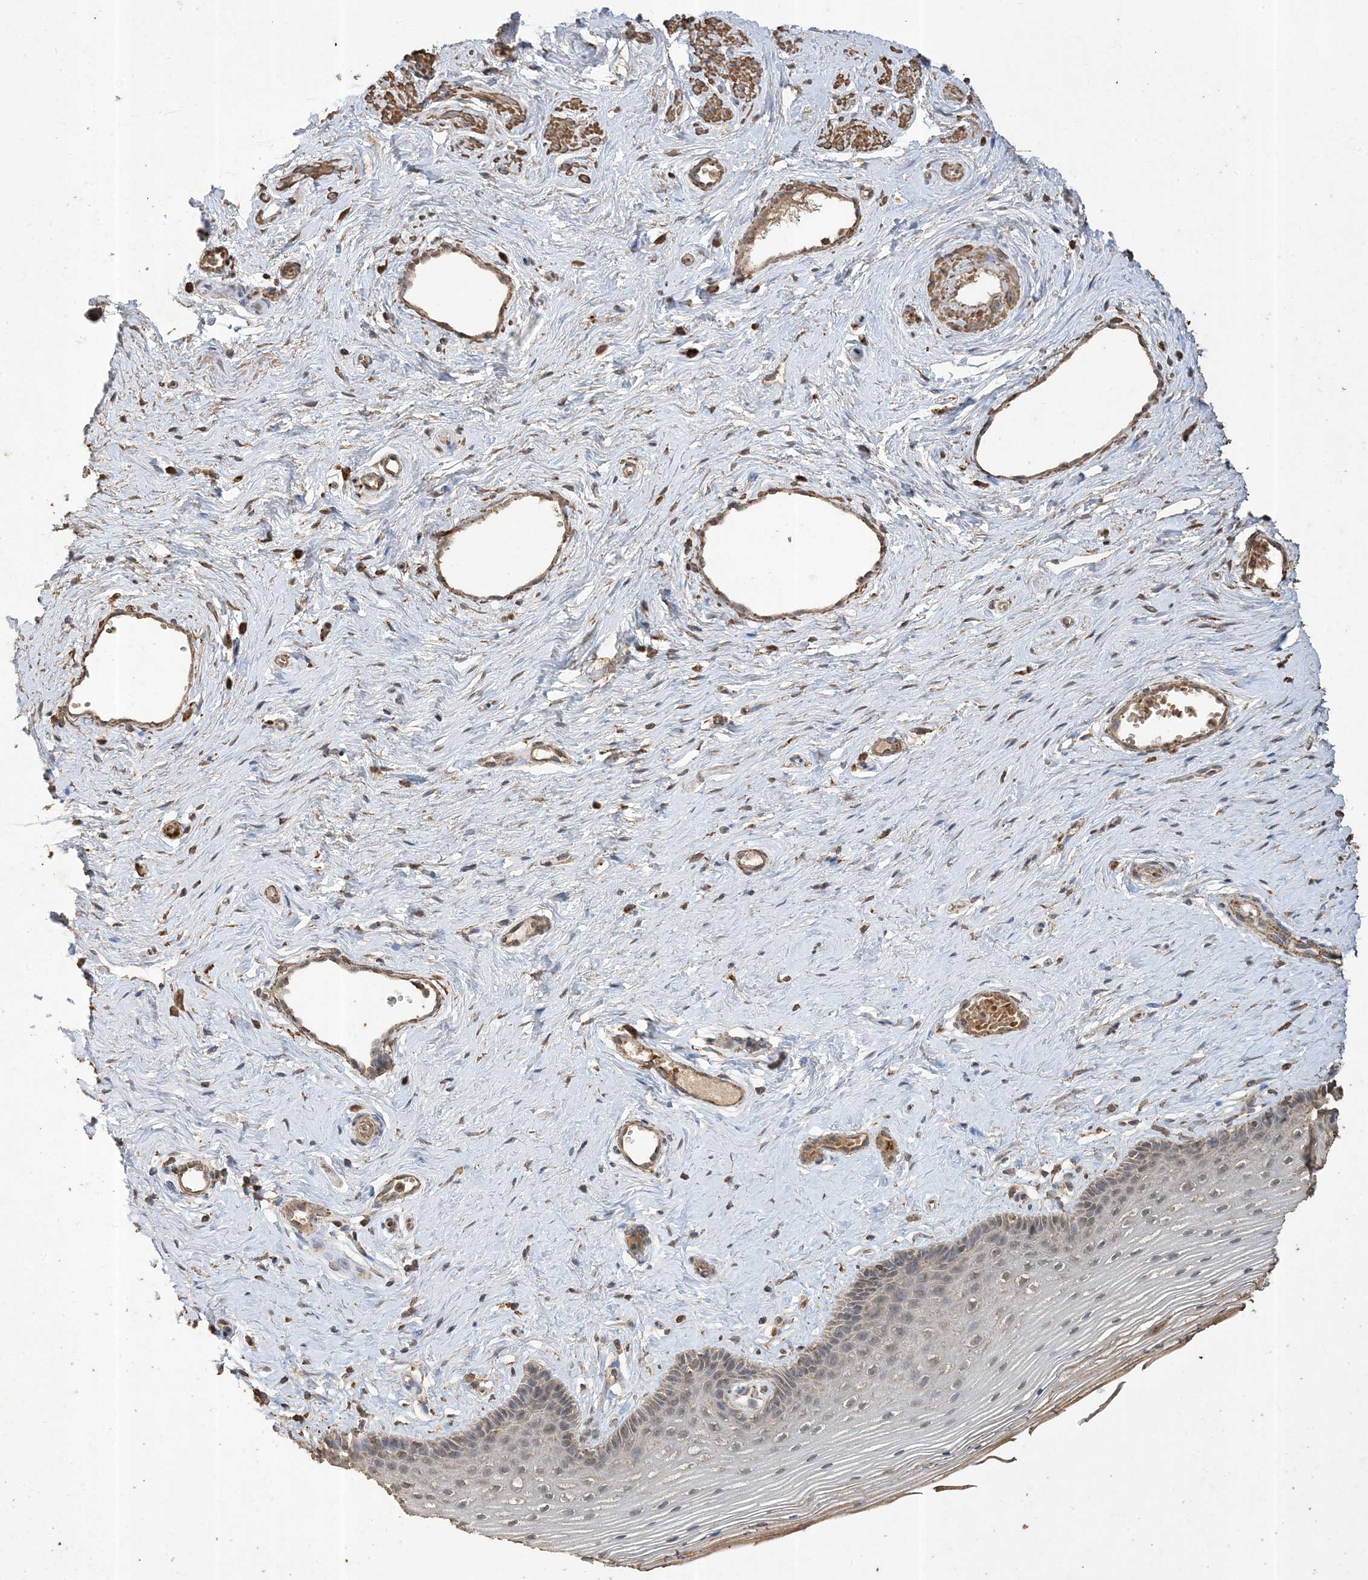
{"staining": {"intensity": "weak", "quantity": "<25%", "location": "cytoplasmic/membranous"}, "tissue": "vagina", "cell_type": "Squamous epithelial cells", "image_type": "normal", "snomed": [{"axis": "morphology", "description": "Normal tissue, NOS"}, {"axis": "topography", "description": "Vagina"}], "caption": "Immunohistochemical staining of benign human vagina displays no significant staining in squamous epithelial cells. (DAB (3,3'-diaminobenzidine) immunohistochemistry (IHC) with hematoxylin counter stain).", "gene": "HPS4", "patient": {"sex": "female", "age": 46}}